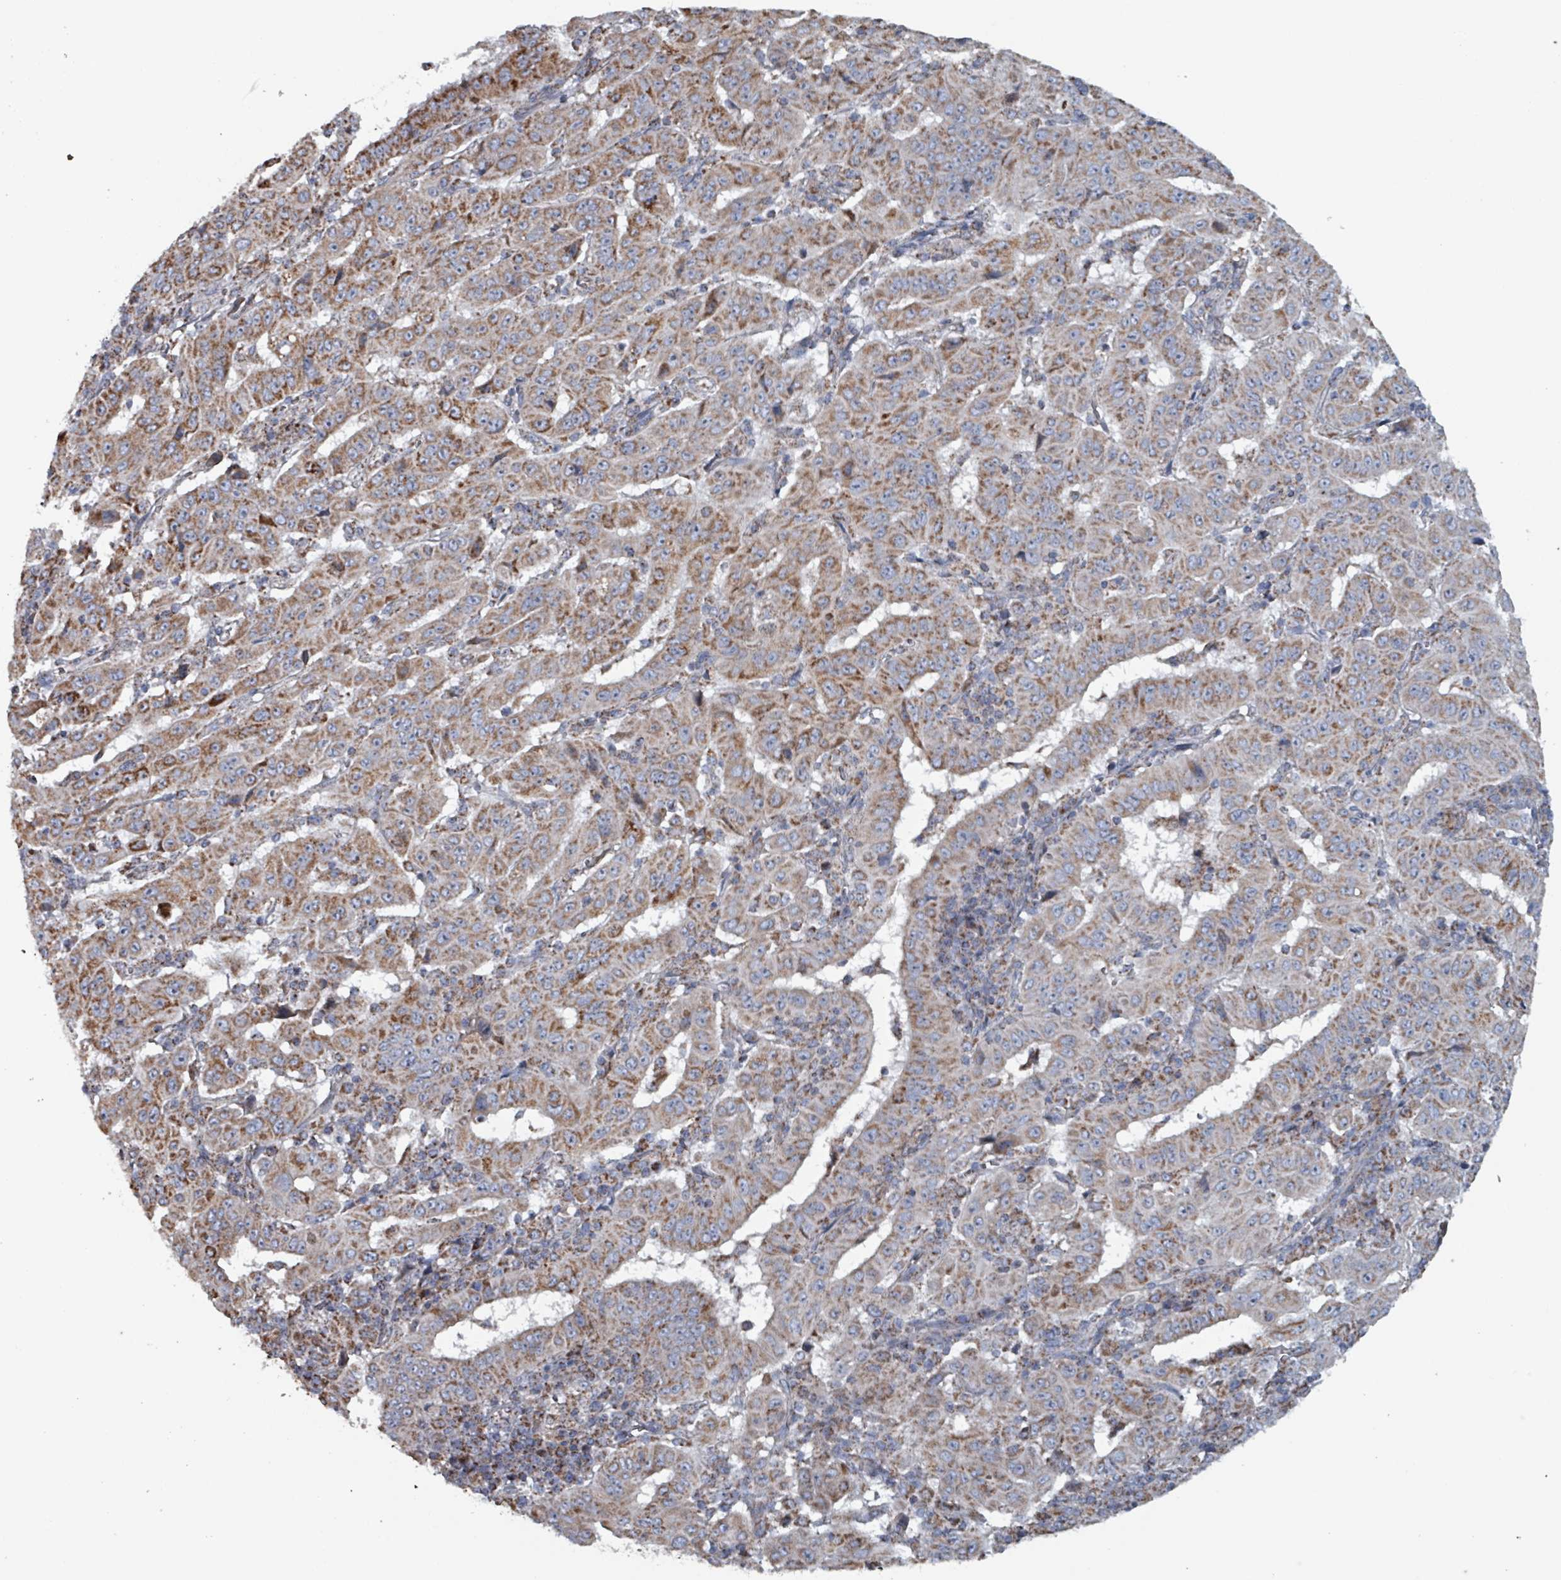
{"staining": {"intensity": "moderate", "quantity": ">75%", "location": "cytoplasmic/membranous"}, "tissue": "pancreatic cancer", "cell_type": "Tumor cells", "image_type": "cancer", "snomed": [{"axis": "morphology", "description": "Adenocarcinoma, NOS"}, {"axis": "topography", "description": "Pancreas"}], "caption": "A photomicrograph of human pancreatic cancer stained for a protein exhibits moderate cytoplasmic/membranous brown staining in tumor cells.", "gene": "ABHD18", "patient": {"sex": "male", "age": 63}}